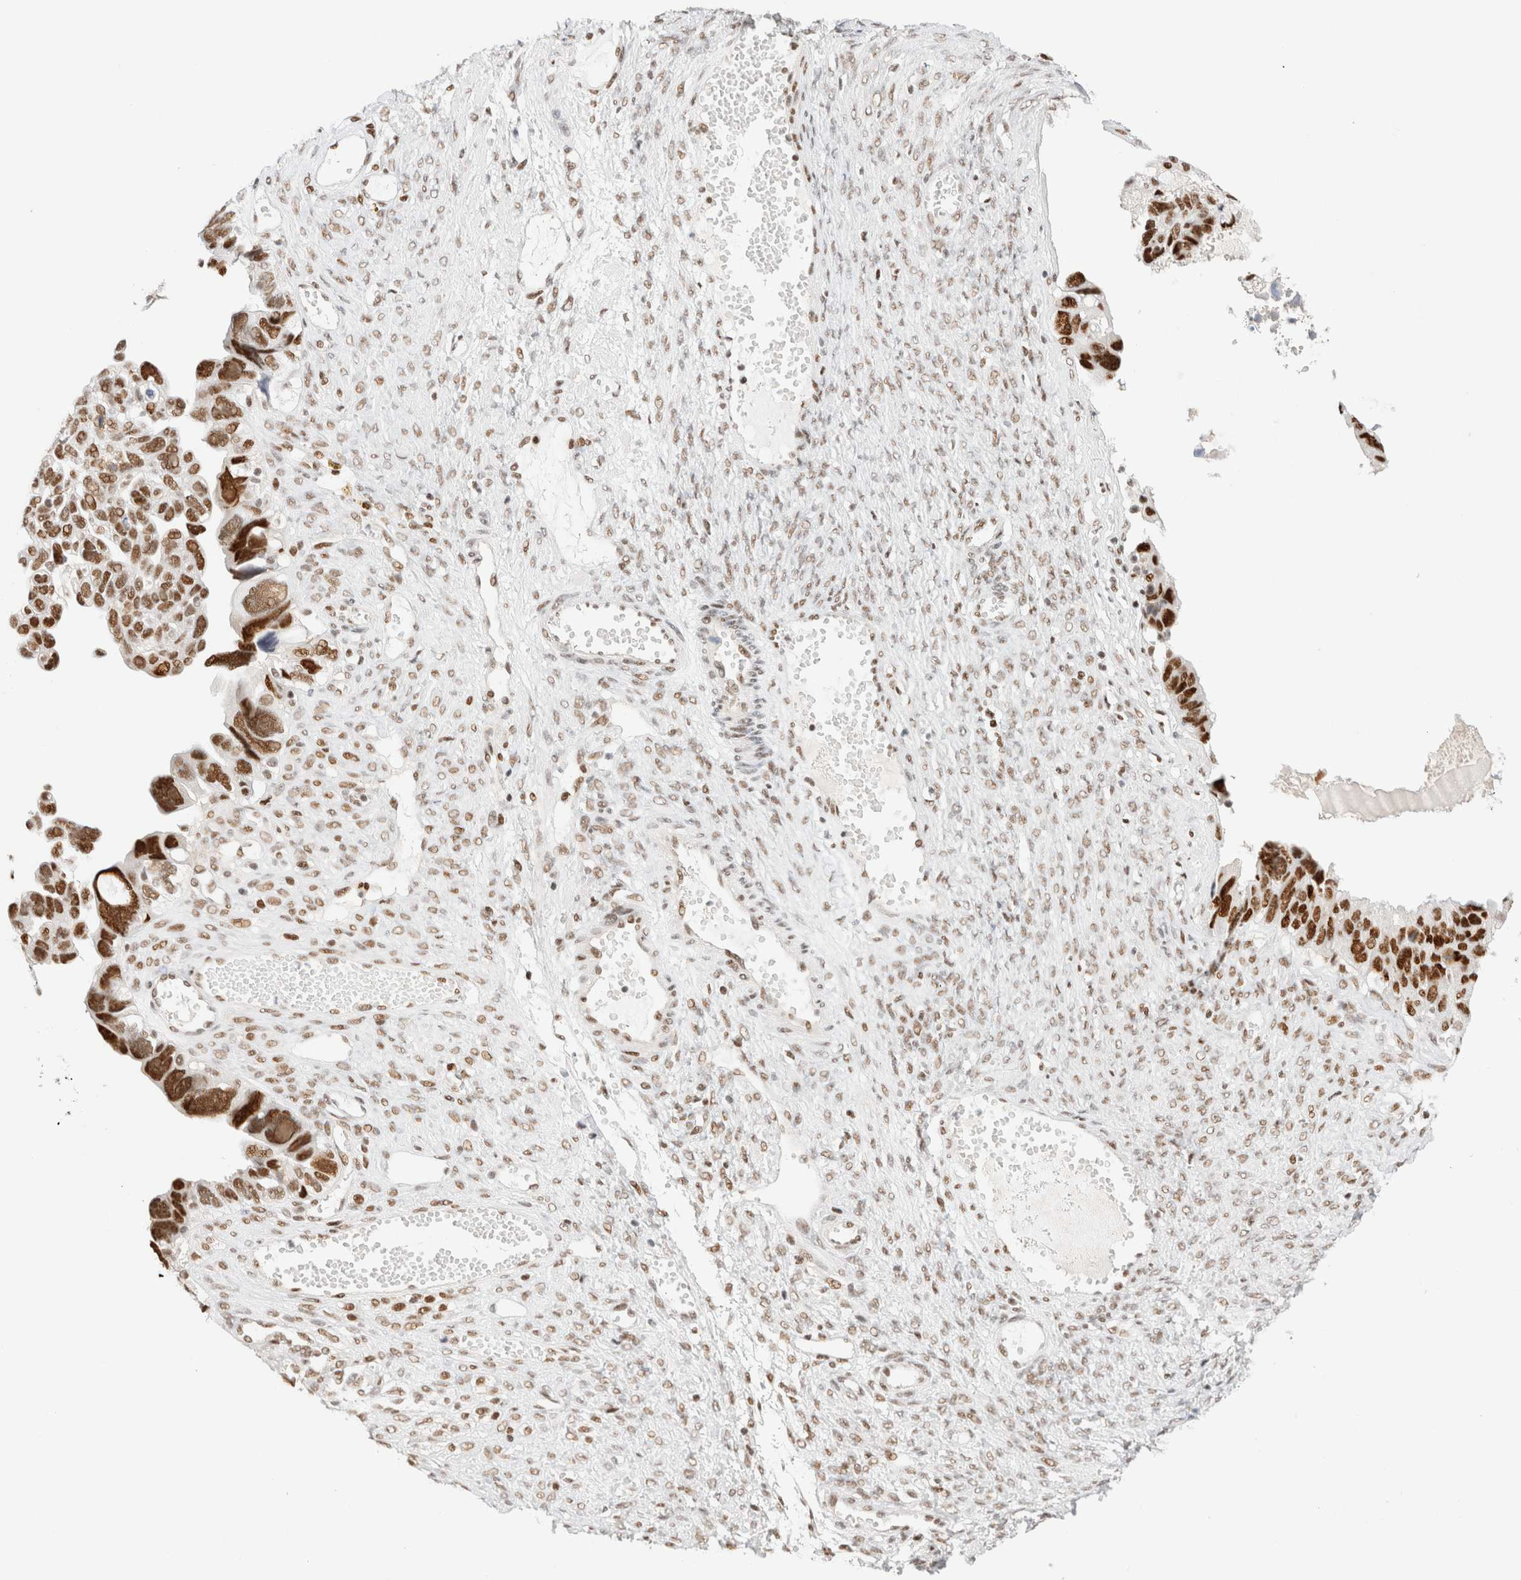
{"staining": {"intensity": "strong", "quantity": ">75%", "location": "nuclear"}, "tissue": "ovarian cancer", "cell_type": "Tumor cells", "image_type": "cancer", "snomed": [{"axis": "morphology", "description": "Cystadenocarcinoma, serous, NOS"}, {"axis": "topography", "description": "Ovary"}], "caption": "Protein analysis of ovarian cancer tissue reveals strong nuclear expression in about >75% of tumor cells.", "gene": "ZNF282", "patient": {"sex": "female", "age": 79}}